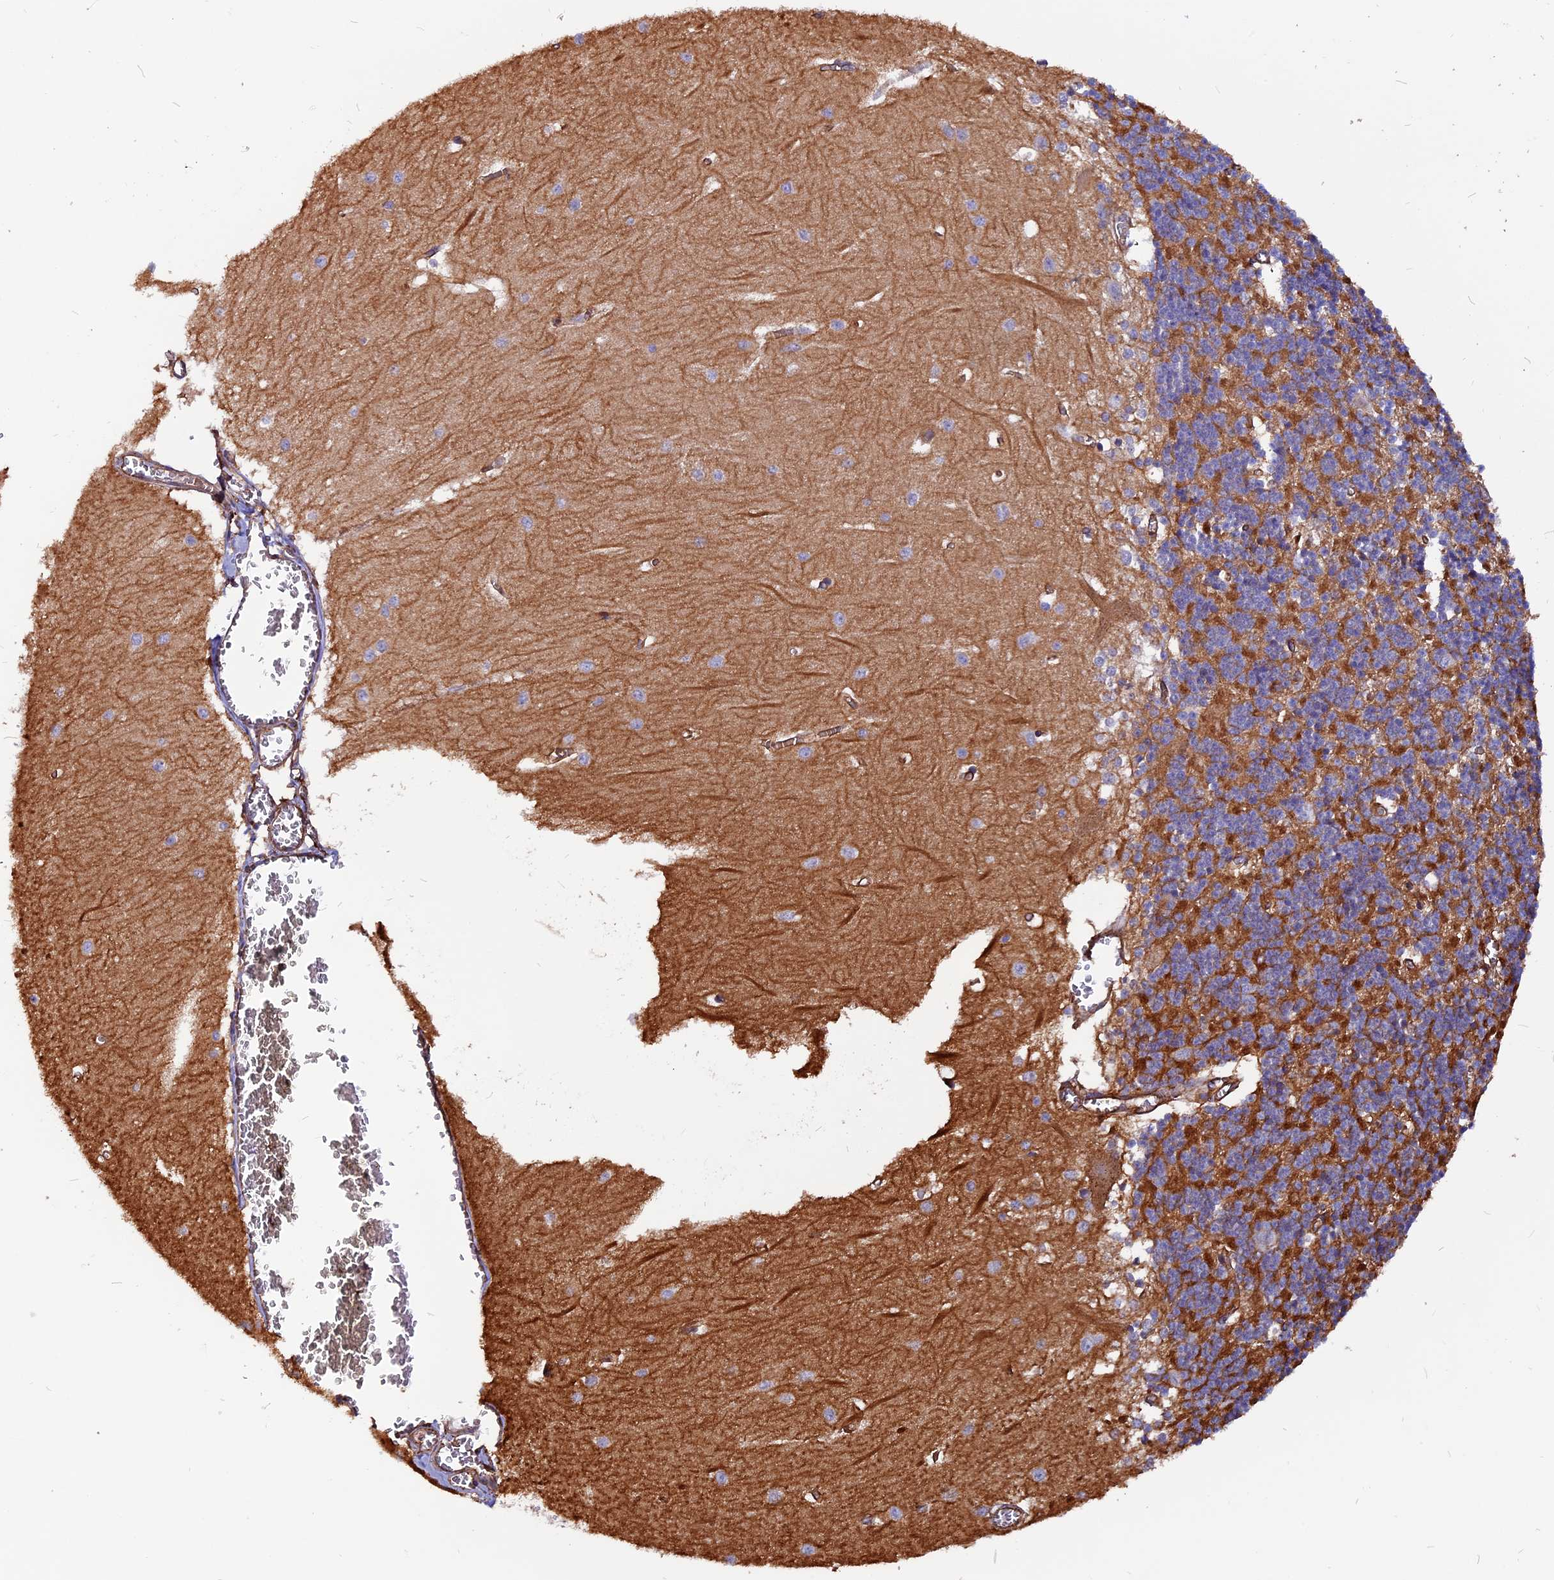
{"staining": {"intensity": "moderate", "quantity": "25%-75%", "location": "cytoplasmic/membranous"}, "tissue": "cerebellum", "cell_type": "Cells in granular layer", "image_type": "normal", "snomed": [{"axis": "morphology", "description": "Normal tissue, NOS"}, {"axis": "topography", "description": "Cerebellum"}], "caption": "Cerebellum stained with DAB IHC reveals medium levels of moderate cytoplasmic/membranous positivity in about 25%-75% of cells in granular layer.", "gene": "ZNF749", "patient": {"sex": "male", "age": 37}}